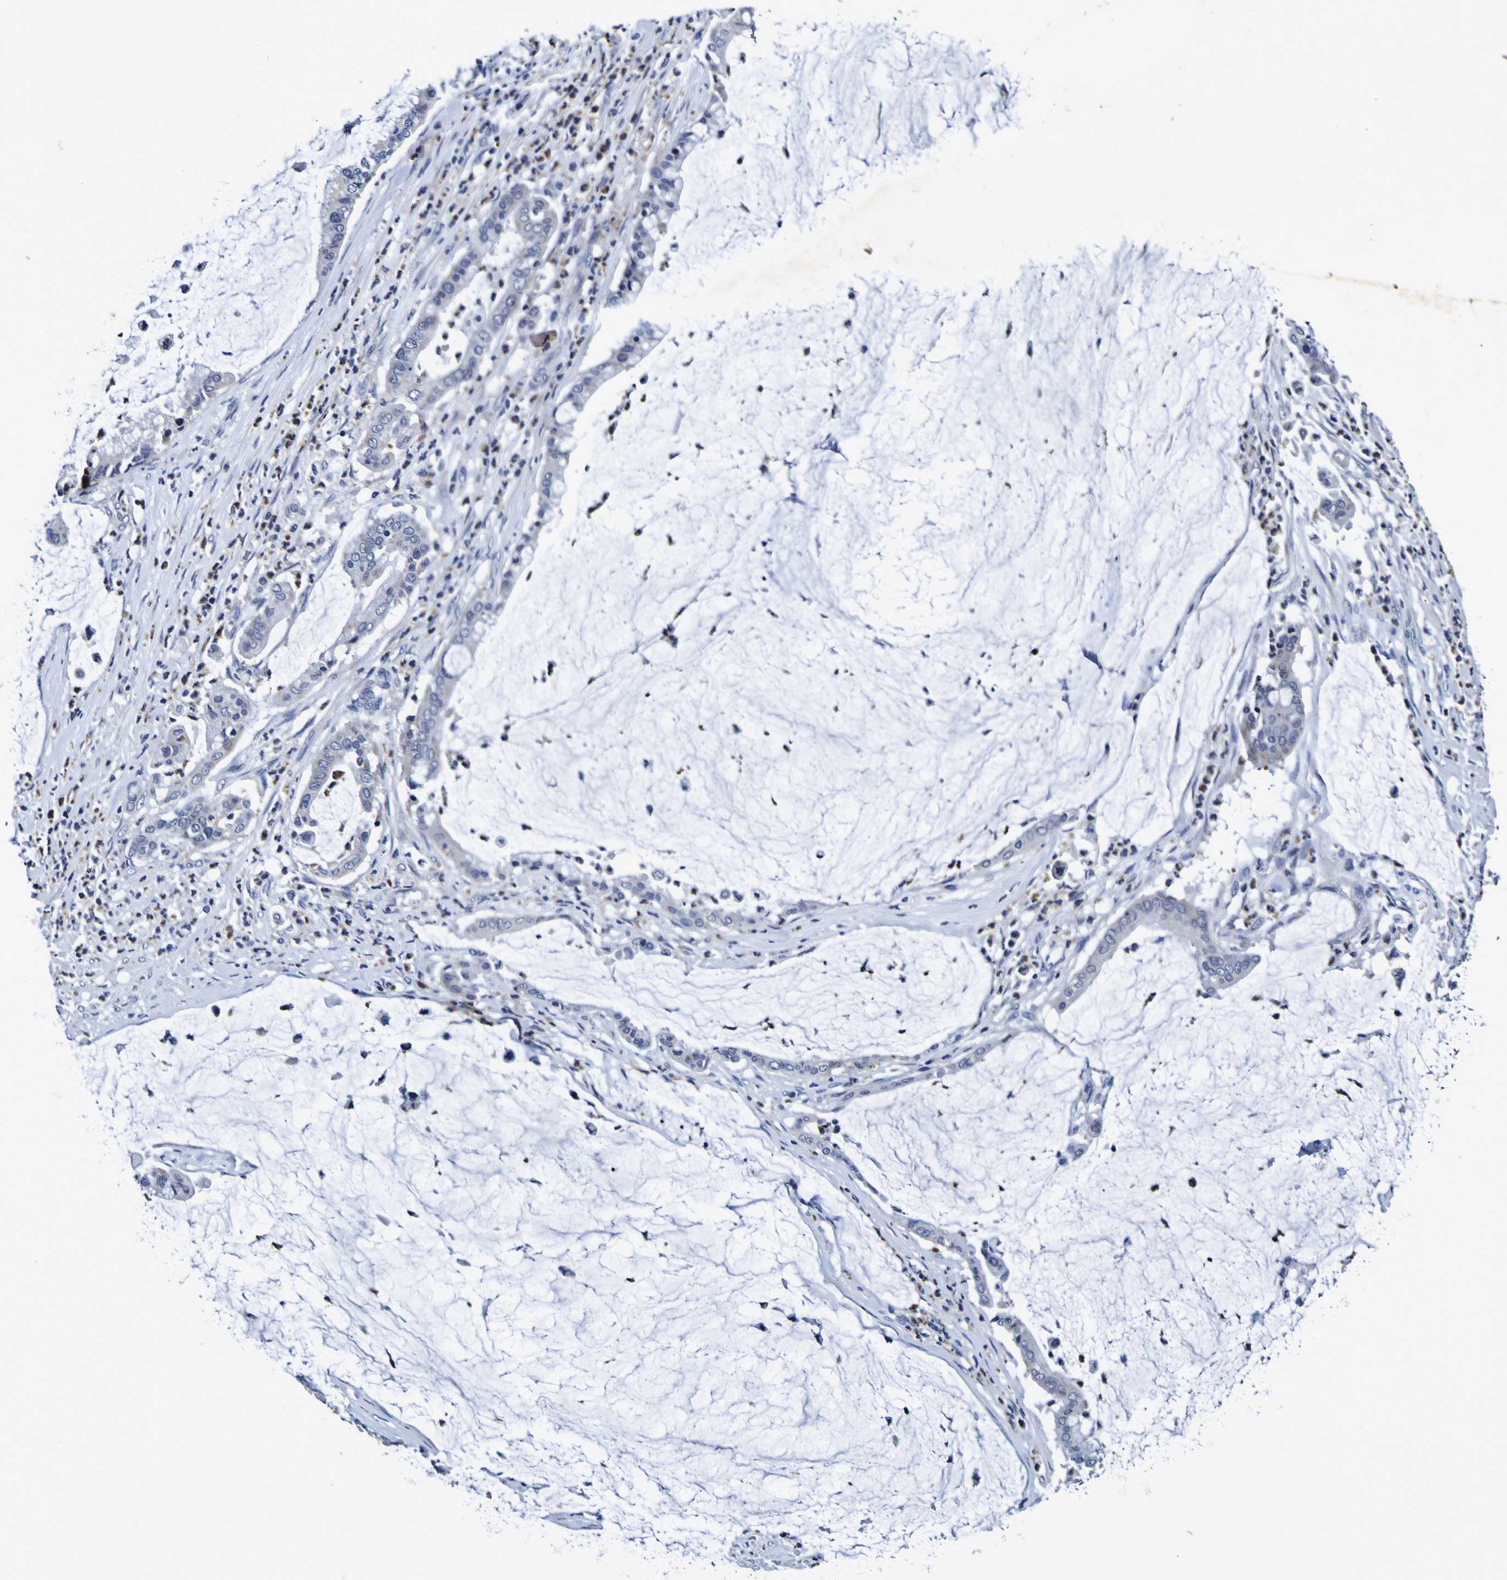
{"staining": {"intensity": "negative", "quantity": "none", "location": "none"}, "tissue": "pancreatic cancer", "cell_type": "Tumor cells", "image_type": "cancer", "snomed": [{"axis": "morphology", "description": "Adenocarcinoma, NOS"}, {"axis": "topography", "description": "Pancreas"}], "caption": "Immunohistochemistry (IHC) photomicrograph of adenocarcinoma (pancreatic) stained for a protein (brown), which shows no expression in tumor cells. (DAB (3,3'-diaminobenzidine) IHC with hematoxylin counter stain).", "gene": "PANK4", "patient": {"sex": "male", "age": 41}}